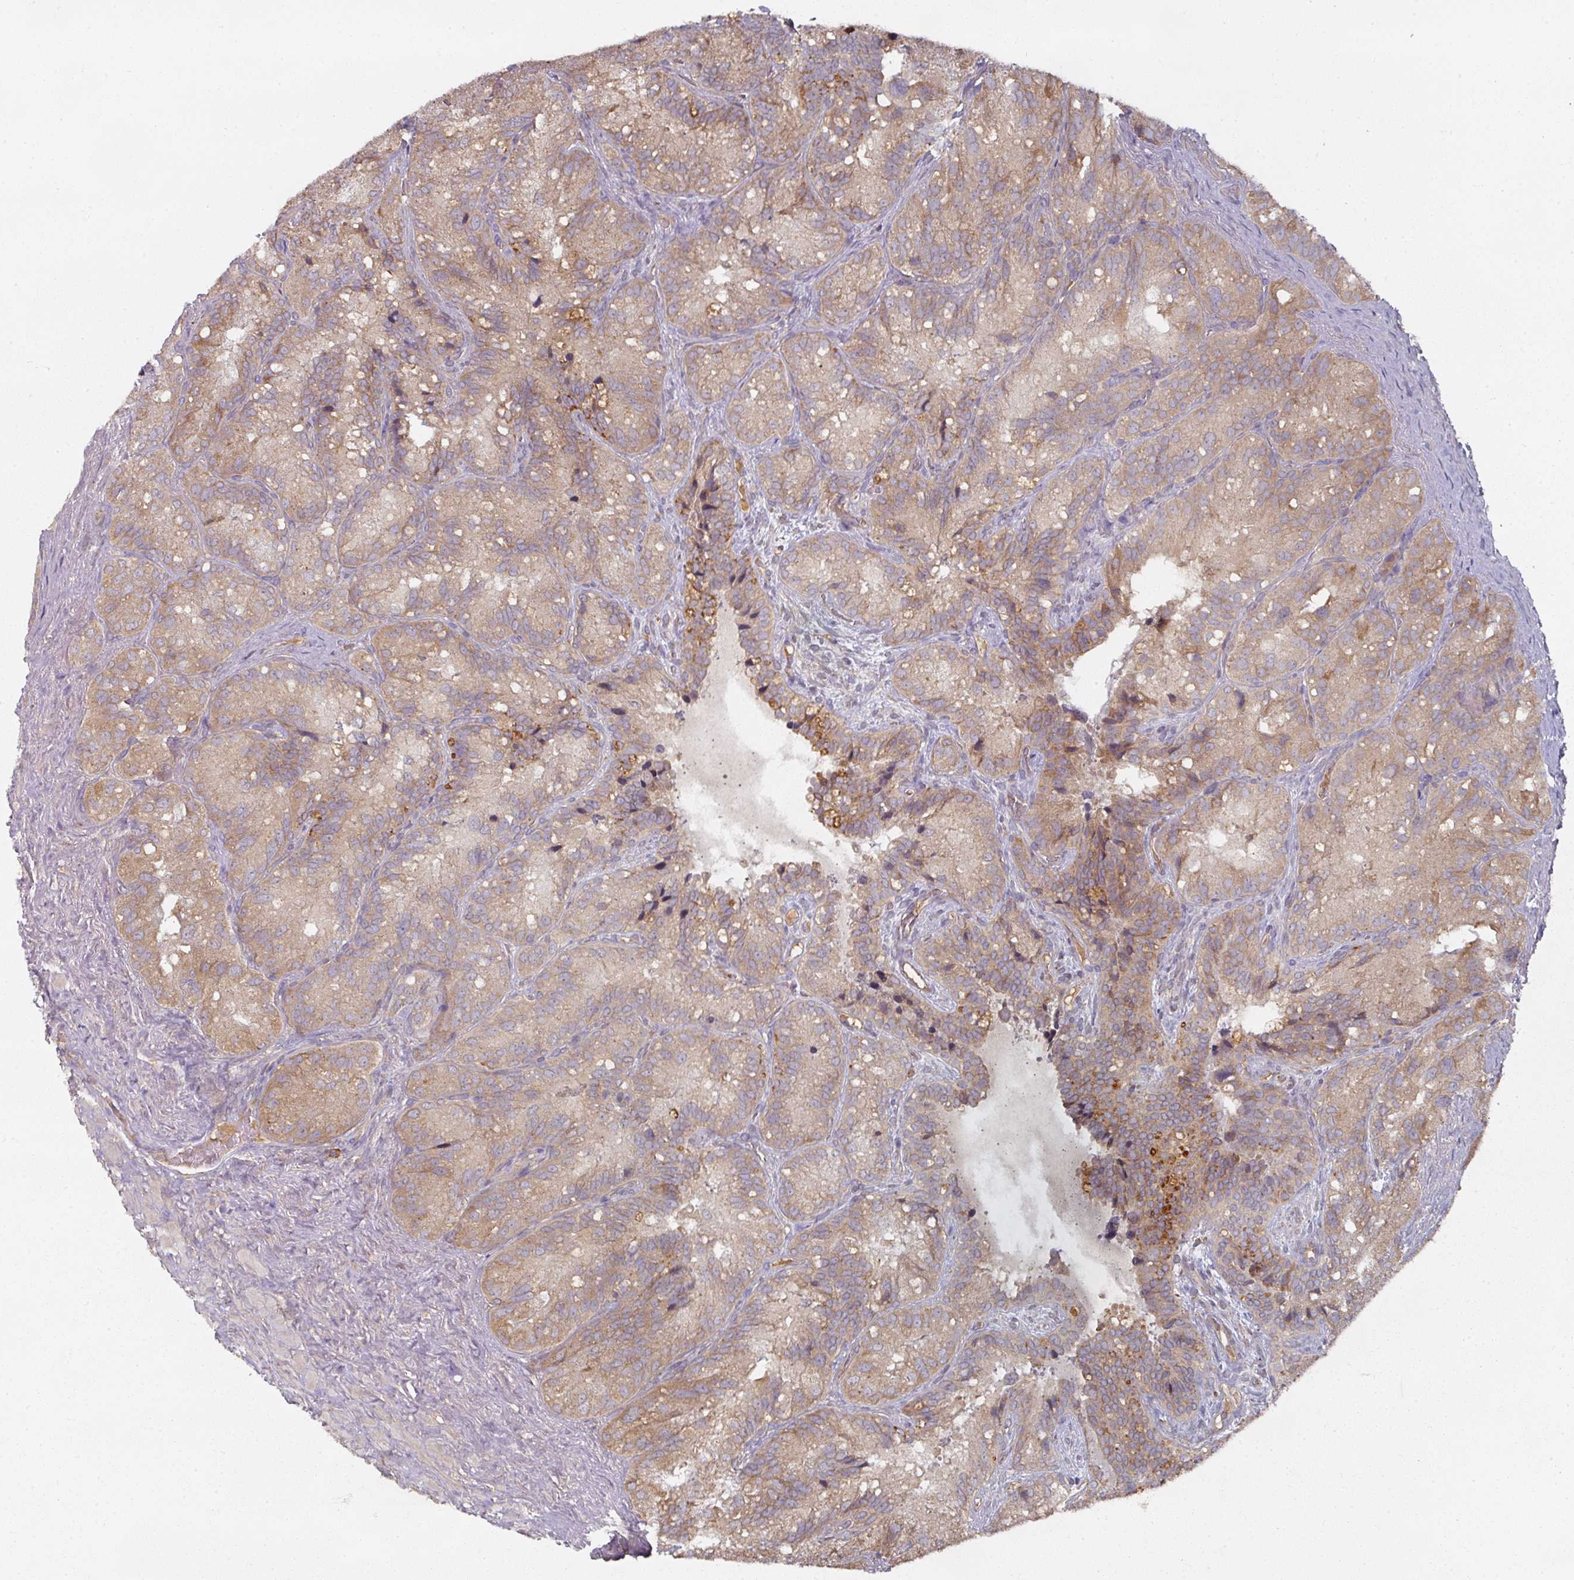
{"staining": {"intensity": "moderate", "quantity": ">75%", "location": "cytoplasmic/membranous"}, "tissue": "seminal vesicle", "cell_type": "Glandular cells", "image_type": "normal", "snomed": [{"axis": "morphology", "description": "Normal tissue, NOS"}, {"axis": "topography", "description": "Seminal veicle"}], "caption": "A brown stain highlights moderate cytoplasmic/membranous staining of a protein in glandular cells of normal seminal vesicle. The staining was performed using DAB (3,3'-diaminobenzidine) to visualize the protein expression in brown, while the nuclei were stained in blue with hematoxylin (Magnification: 20x).", "gene": "CEP95", "patient": {"sex": "male", "age": 69}}